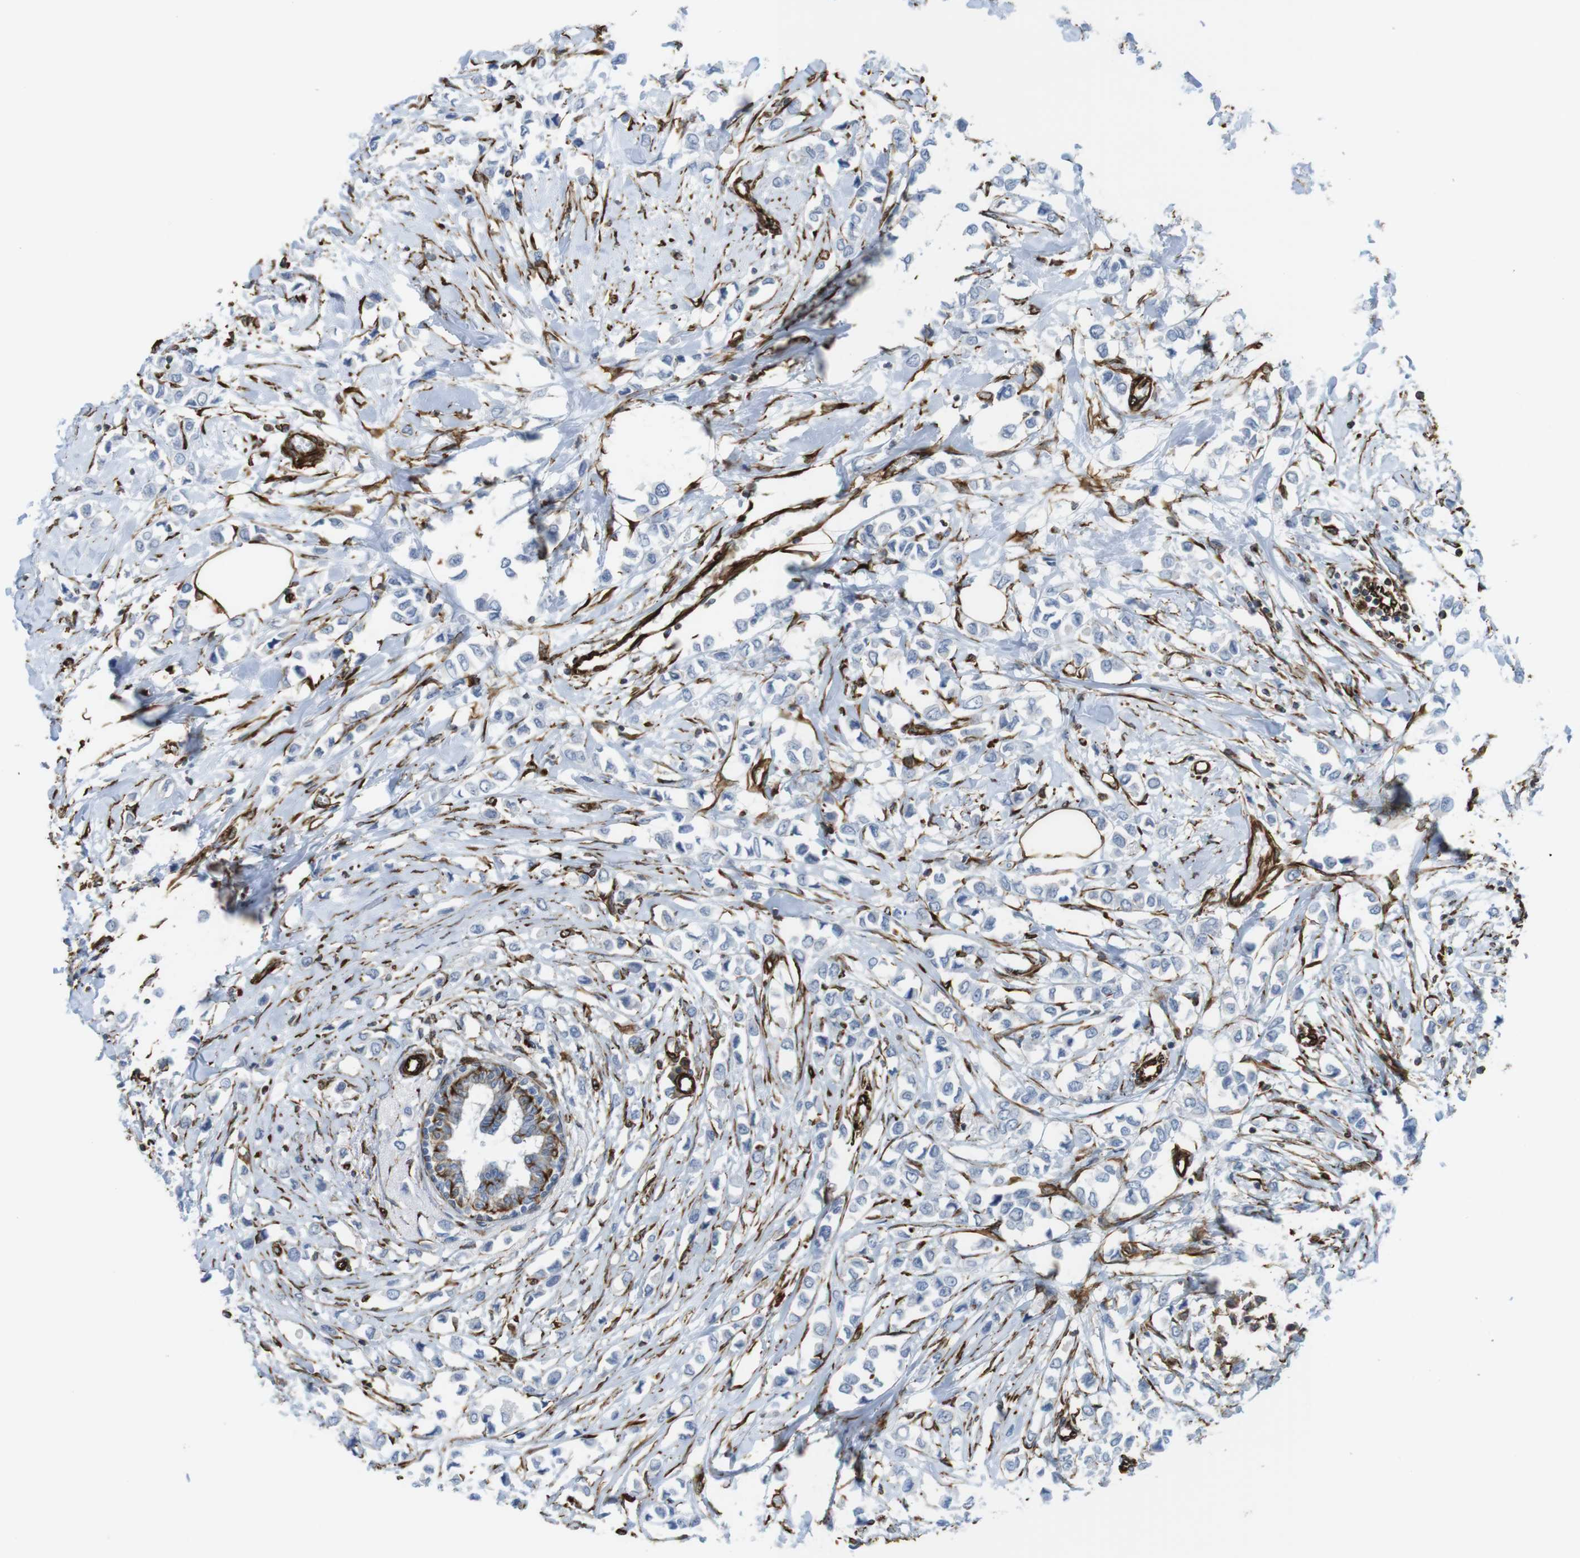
{"staining": {"intensity": "negative", "quantity": "none", "location": "none"}, "tissue": "breast cancer", "cell_type": "Tumor cells", "image_type": "cancer", "snomed": [{"axis": "morphology", "description": "Lobular carcinoma"}, {"axis": "topography", "description": "Breast"}], "caption": "Immunohistochemistry (IHC) histopathology image of neoplastic tissue: human breast lobular carcinoma stained with DAB (3,3'-diaminobenzidine) shows no significant protein staining in tumor cells.", "gene": "RALGPS1", "patient": {"sex": "female", "age": 51}}